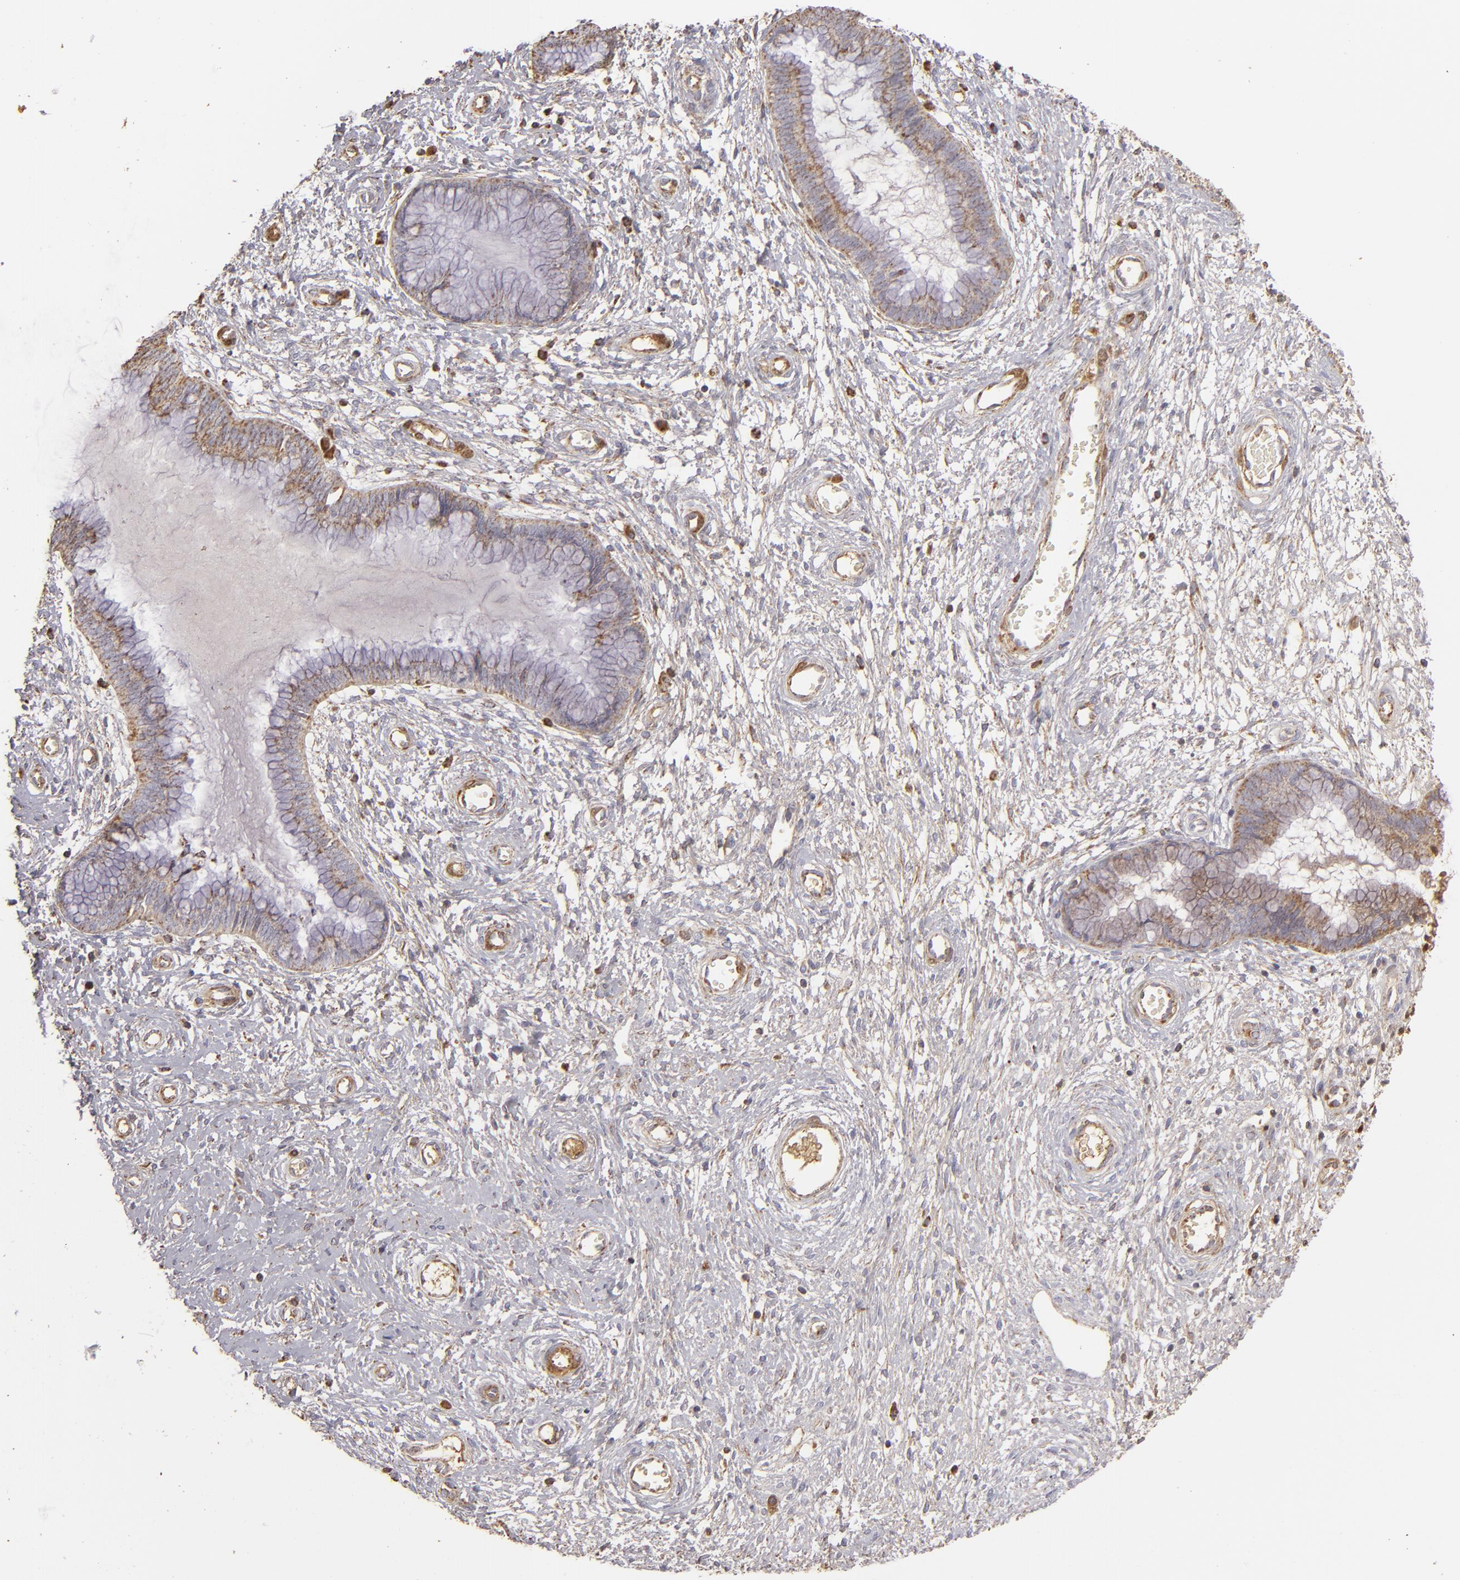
{"staining": {"intensity": "weak", "quantity": ">75%", "location": "cytoplasmic/membranous"}, "tissue": "cervix", "cell_type": "Glandular cells", "image_type": "normal", "snomed": [{"axis": "morphology", "description": "Normal tissue, NOS"}, {"axis": "topography", "description": "Cervix"}], "caption": "This is an image of immunohistochemistry staining of unremarkable cervix, which shows weak staining in the cytoplasmic/membranous of glandular cells.", "gene": "CFB", "patient": {"sex": "female", "age": 55}}